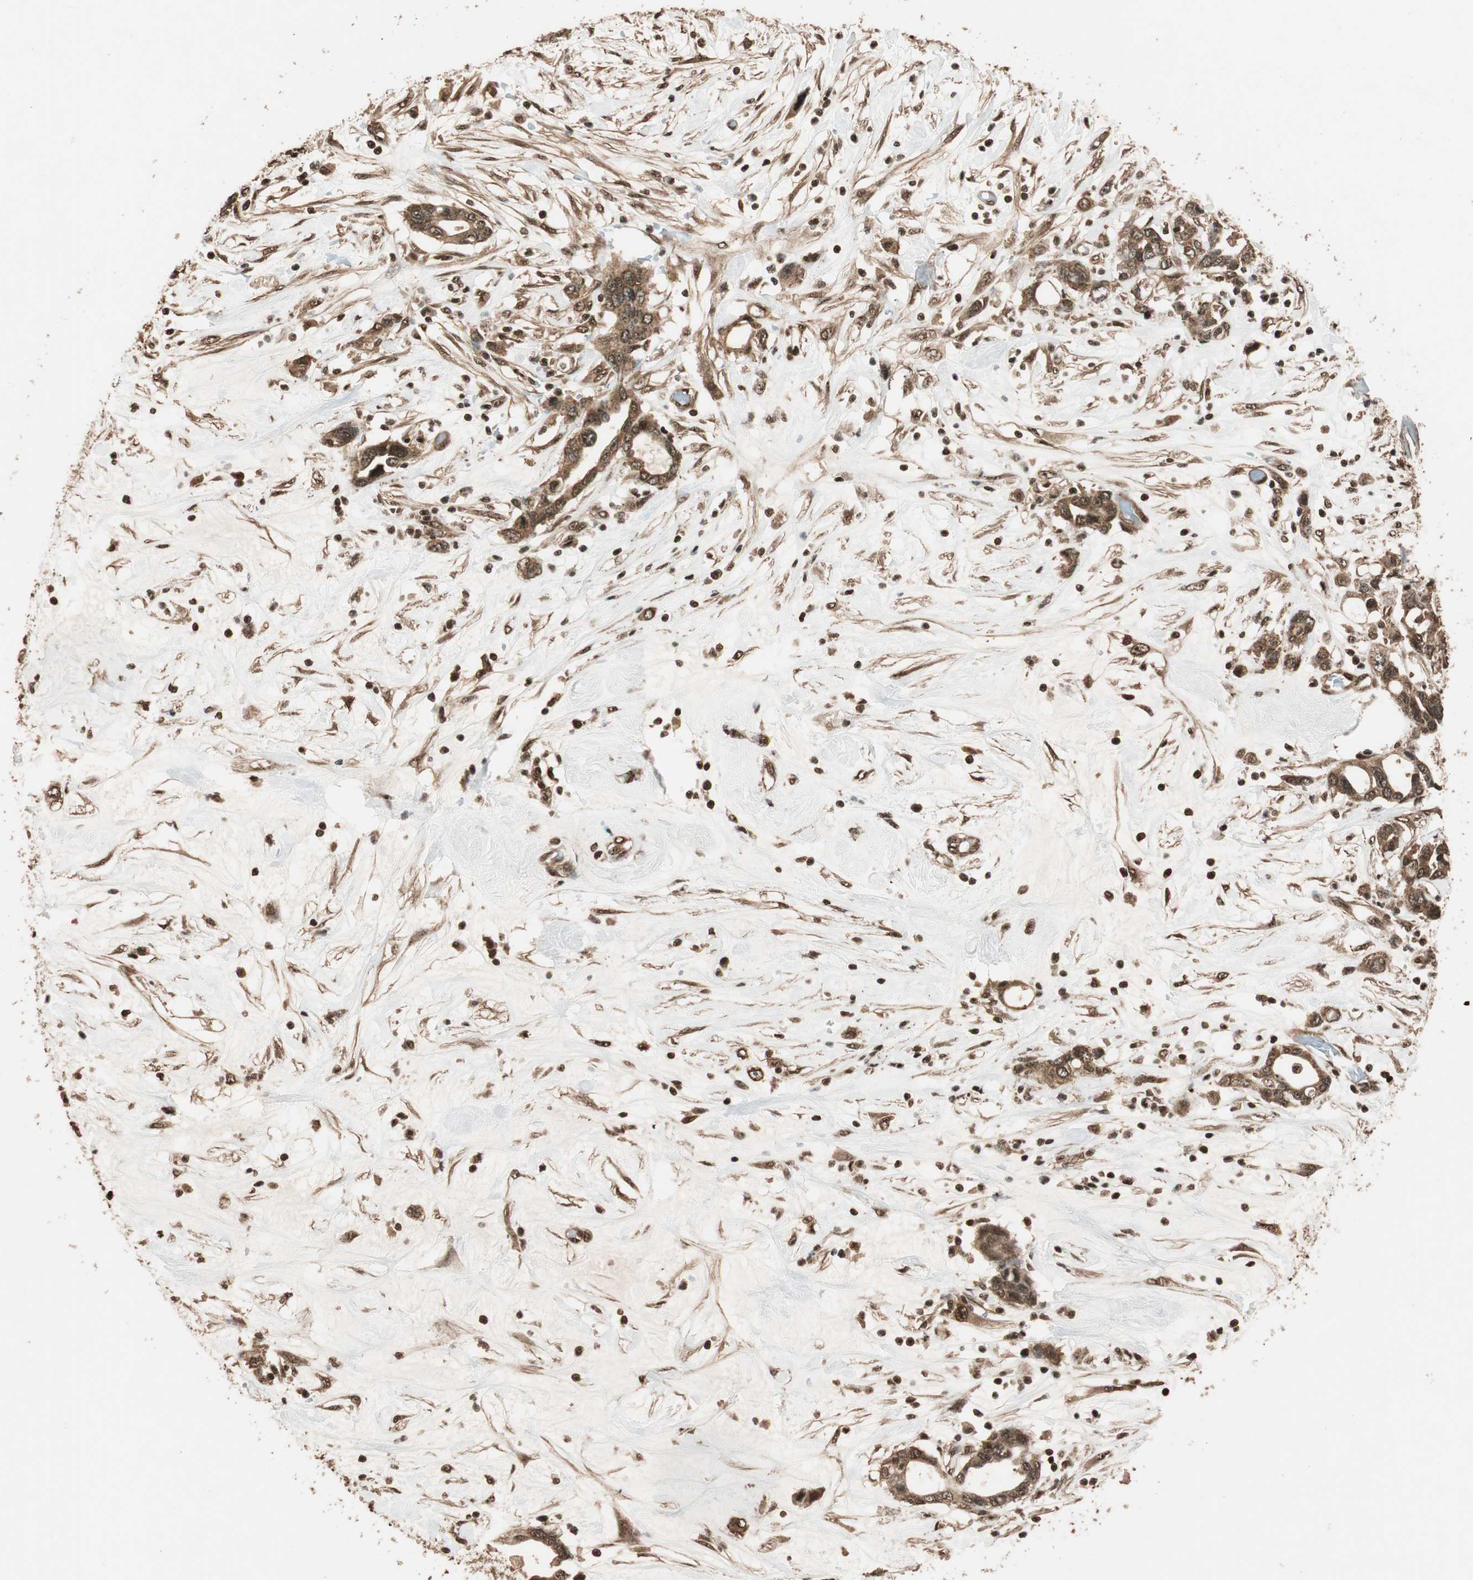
{"staining": {"intensity": "moderate", "quantity": ">75%", "location": "cytoplasmic/membranous"}, "tissue": "pancreatic cancer", "cell_type": "Tumor cells", "image_type": "cancer", "snomed": [{"axis": "morphology", "description": "Adenocarcinoma, NOS"}, {"axis": "topography", "description": "Pancreas"}], "caption": "This is an image of immunohistochemistry staining of pancreatic adenocarcinoma, which shows moderate positivity in the cytoplasmic/membranous of tumor cells.", "gene": "ALKBH5", "patient": {"sex": "female", "age": 57}}